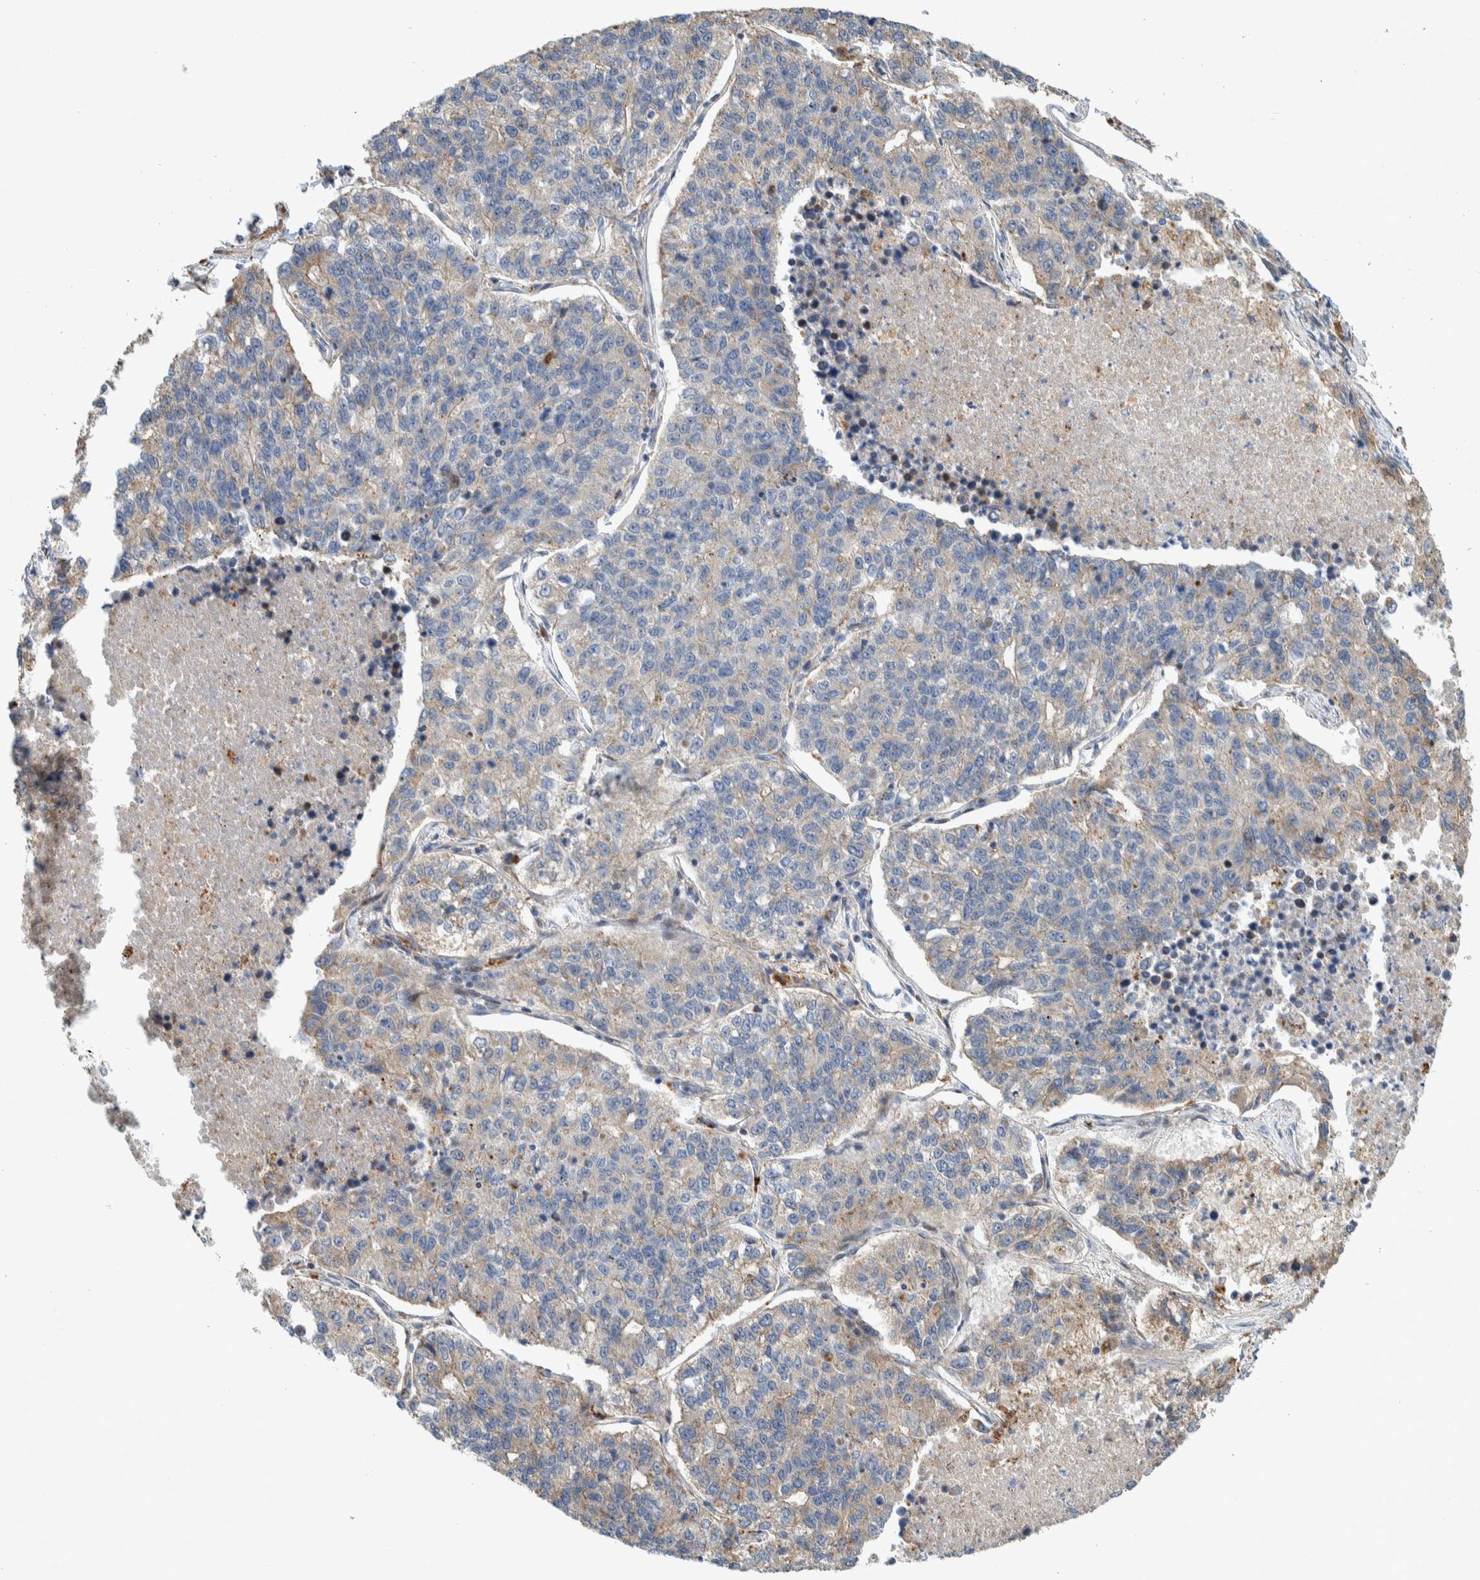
{"staining": {"intensity": "weak", "quantity": "<25%", "location": "cytoplasmic/membranous"}, "tissue": "lung cancer", "cell_type": "Tumor cells", "image_type": "cancer", "snomed": [{"axis": "morphology", "description": "Adenocarcinoma, NOS"}, {"axis": "topography", "description": "Lung"}], "caption": "DAB (3,3'-diaminobenzidine) immunohistochemical staining of adenocarcinoma (lung) exhibits no significant expression in tumor cells.", "gene": "CCDC57", "patient": {"sex": "male", "age": 49}}